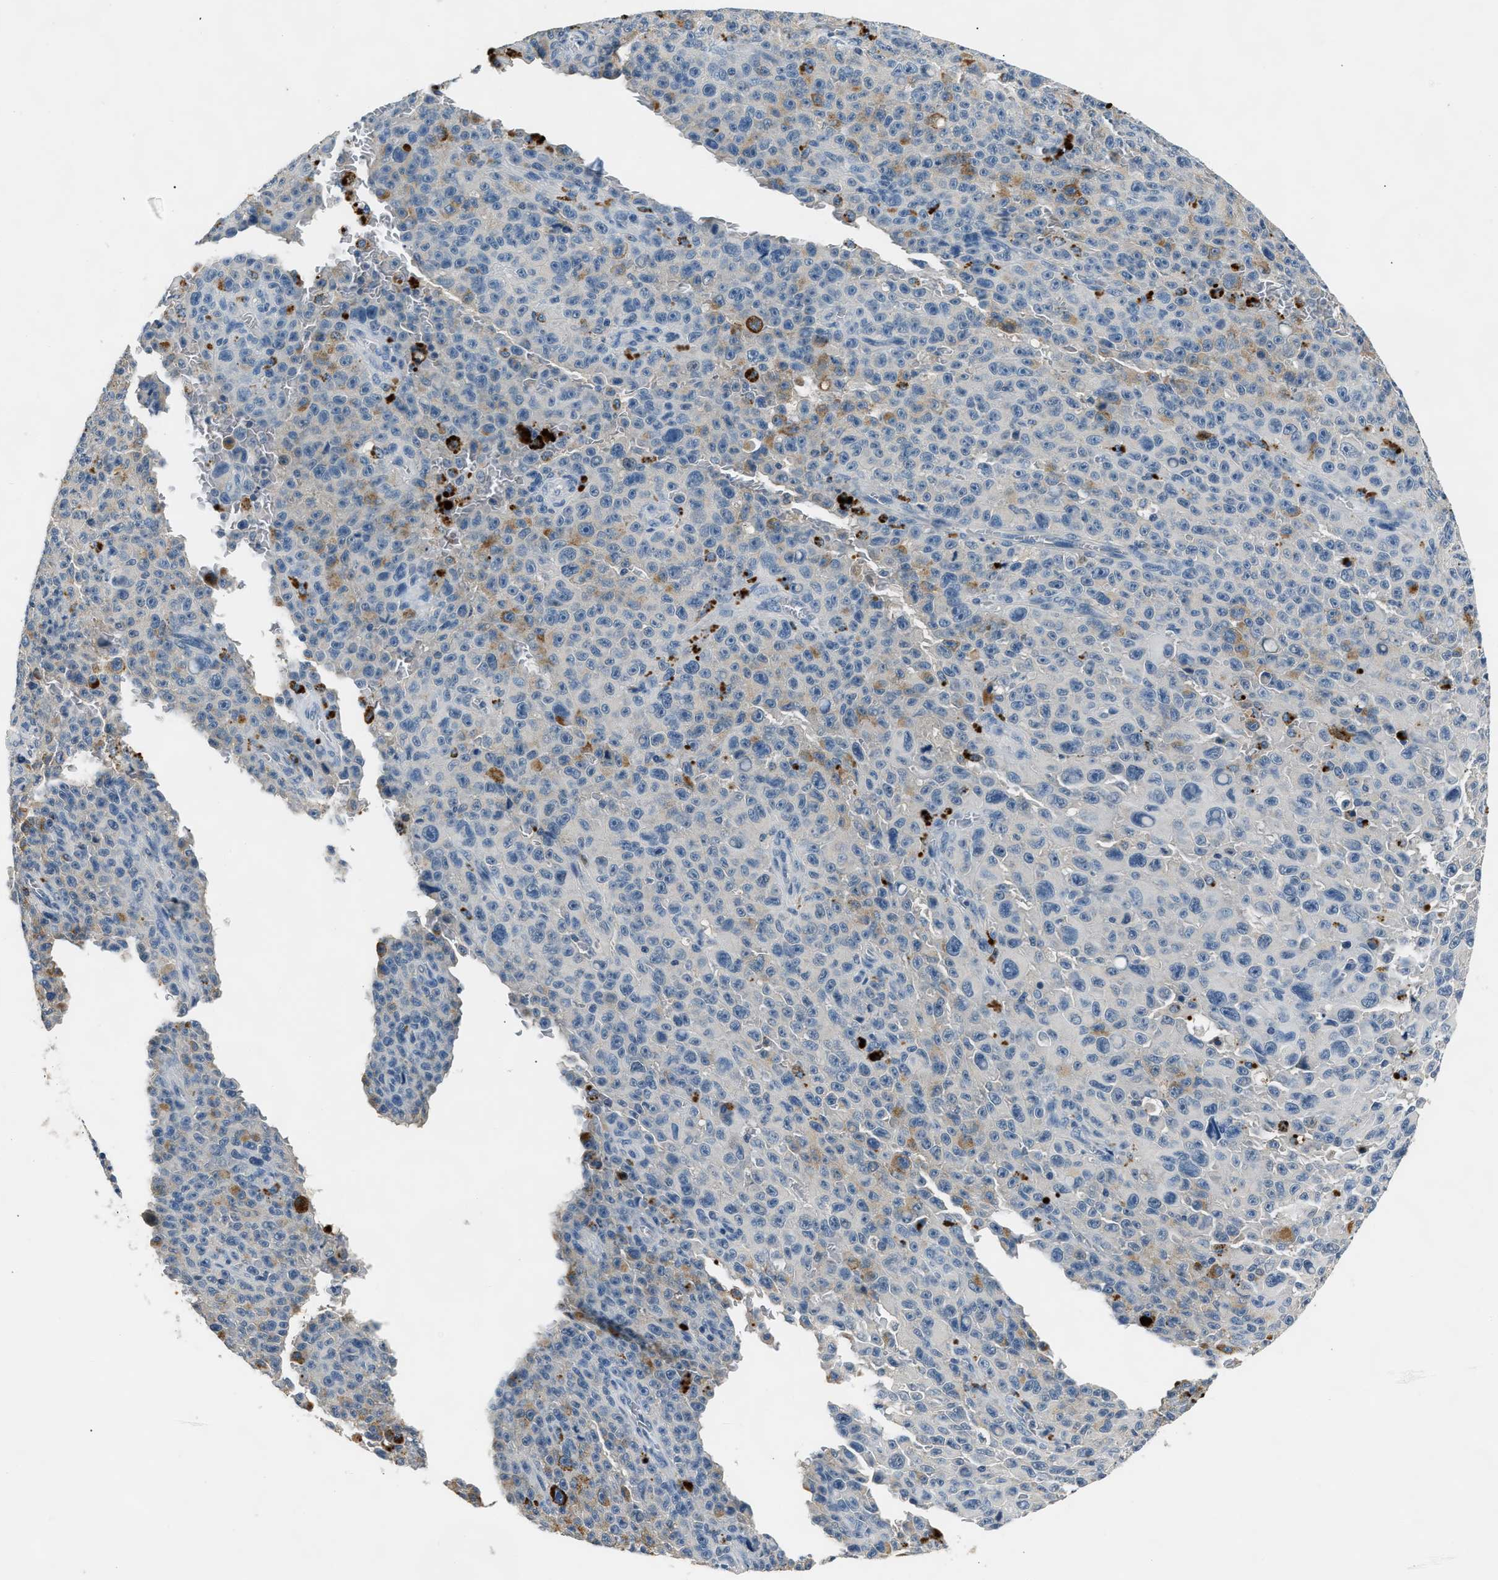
{"staining": {"intensity": "negative", "quantity": "none", "location": "none"}, "tissue": "melanoma", "cell_type": "Tumor cells", "image_type": "cancer", "snomed": [{"axis": "morphology", "description": "Malignant melanoma, NOS"}, {"axis": "topography", "description": "Skin"}], "caption": "This is an immunohistochemistry (IHC) image of malignant melanoma. There is no positivity in tumor cells.", "gene": "INHA", "patient": {"sex": "female", "age": 82}}